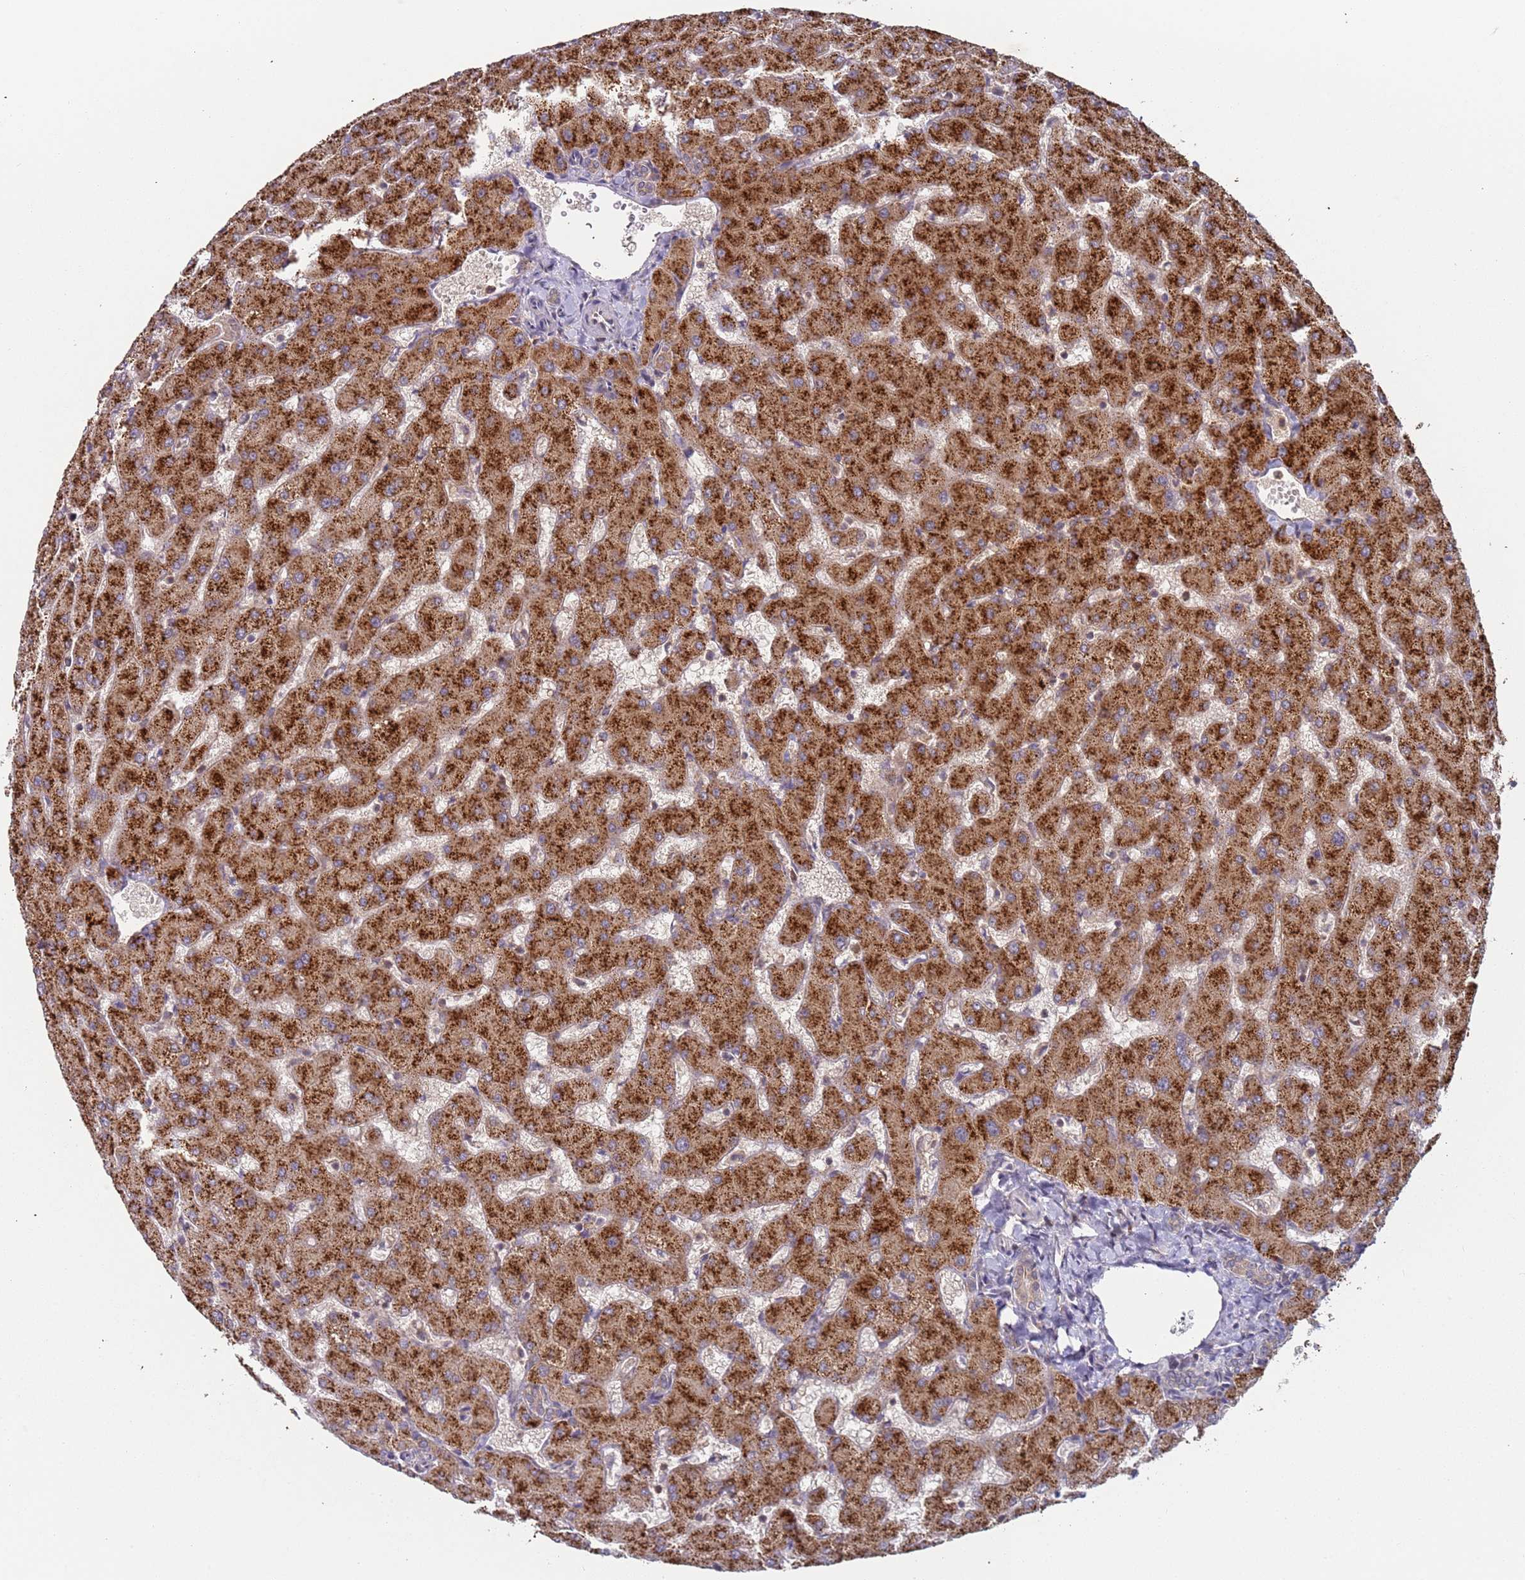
{"staining": {"intensity": "weak", "quantity": ">75%", "location": "cytoplasmic/membranous"}, "tissue": "liver", "cell_type": "Cholangiocytes", "image_type": "normal", "snomed": [{"axis": "morphology", "description": "Normal tissue, NOS"}, {"axis": "topography", "description": "Liver"}], "caption": "Immunohistochemistry (IHC) (DAB) staining of unremarkable human liver demonstrates weak cytoplasmic/membranous protein expression in about >75% of cholangiocytes. (Brightfield microscopy of DAB IHC at high magnification).", "gene": "OR5A2", "patient": {"sex": "female", "age": 63}}